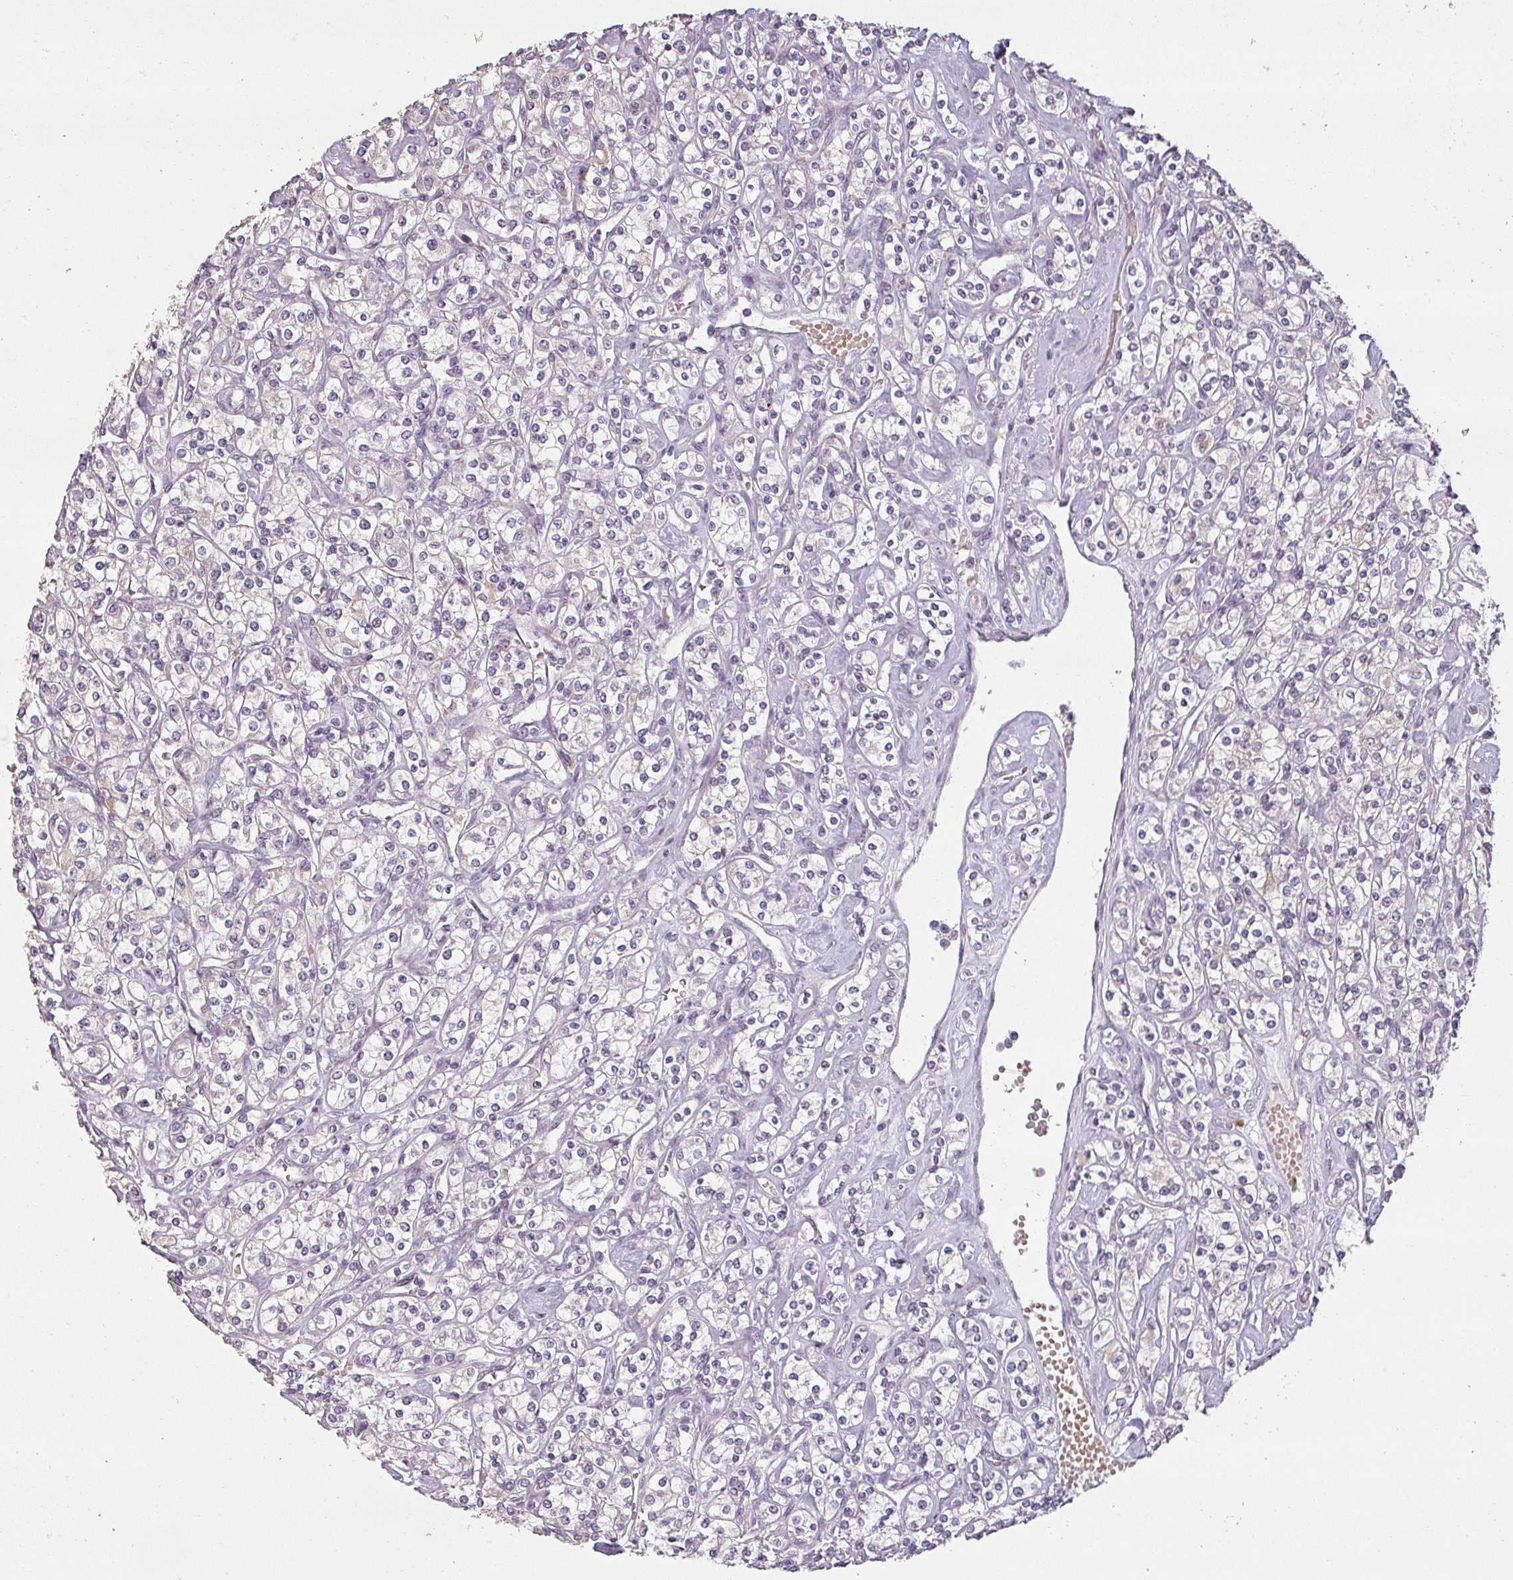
{"staining": {"intensity": "negative", "quantity": "none", "location": "none"}, "tissue": "renal cancer", "cell_type": "Tumor cells", "image_type": "cancer", "snomed": [{"axis": "morphology", "description": "Adenocarcinoma, NOS"}, {"axis": "topography", "description": "Kidney"}], "caption": "DAB (3,3'-diaminobenzidine) immunohistochemical staining of renal cancer shows no significant expression in tumor cells.", "gene": "LYPLA1", "patient": {"sex": "male", "age": 77}}